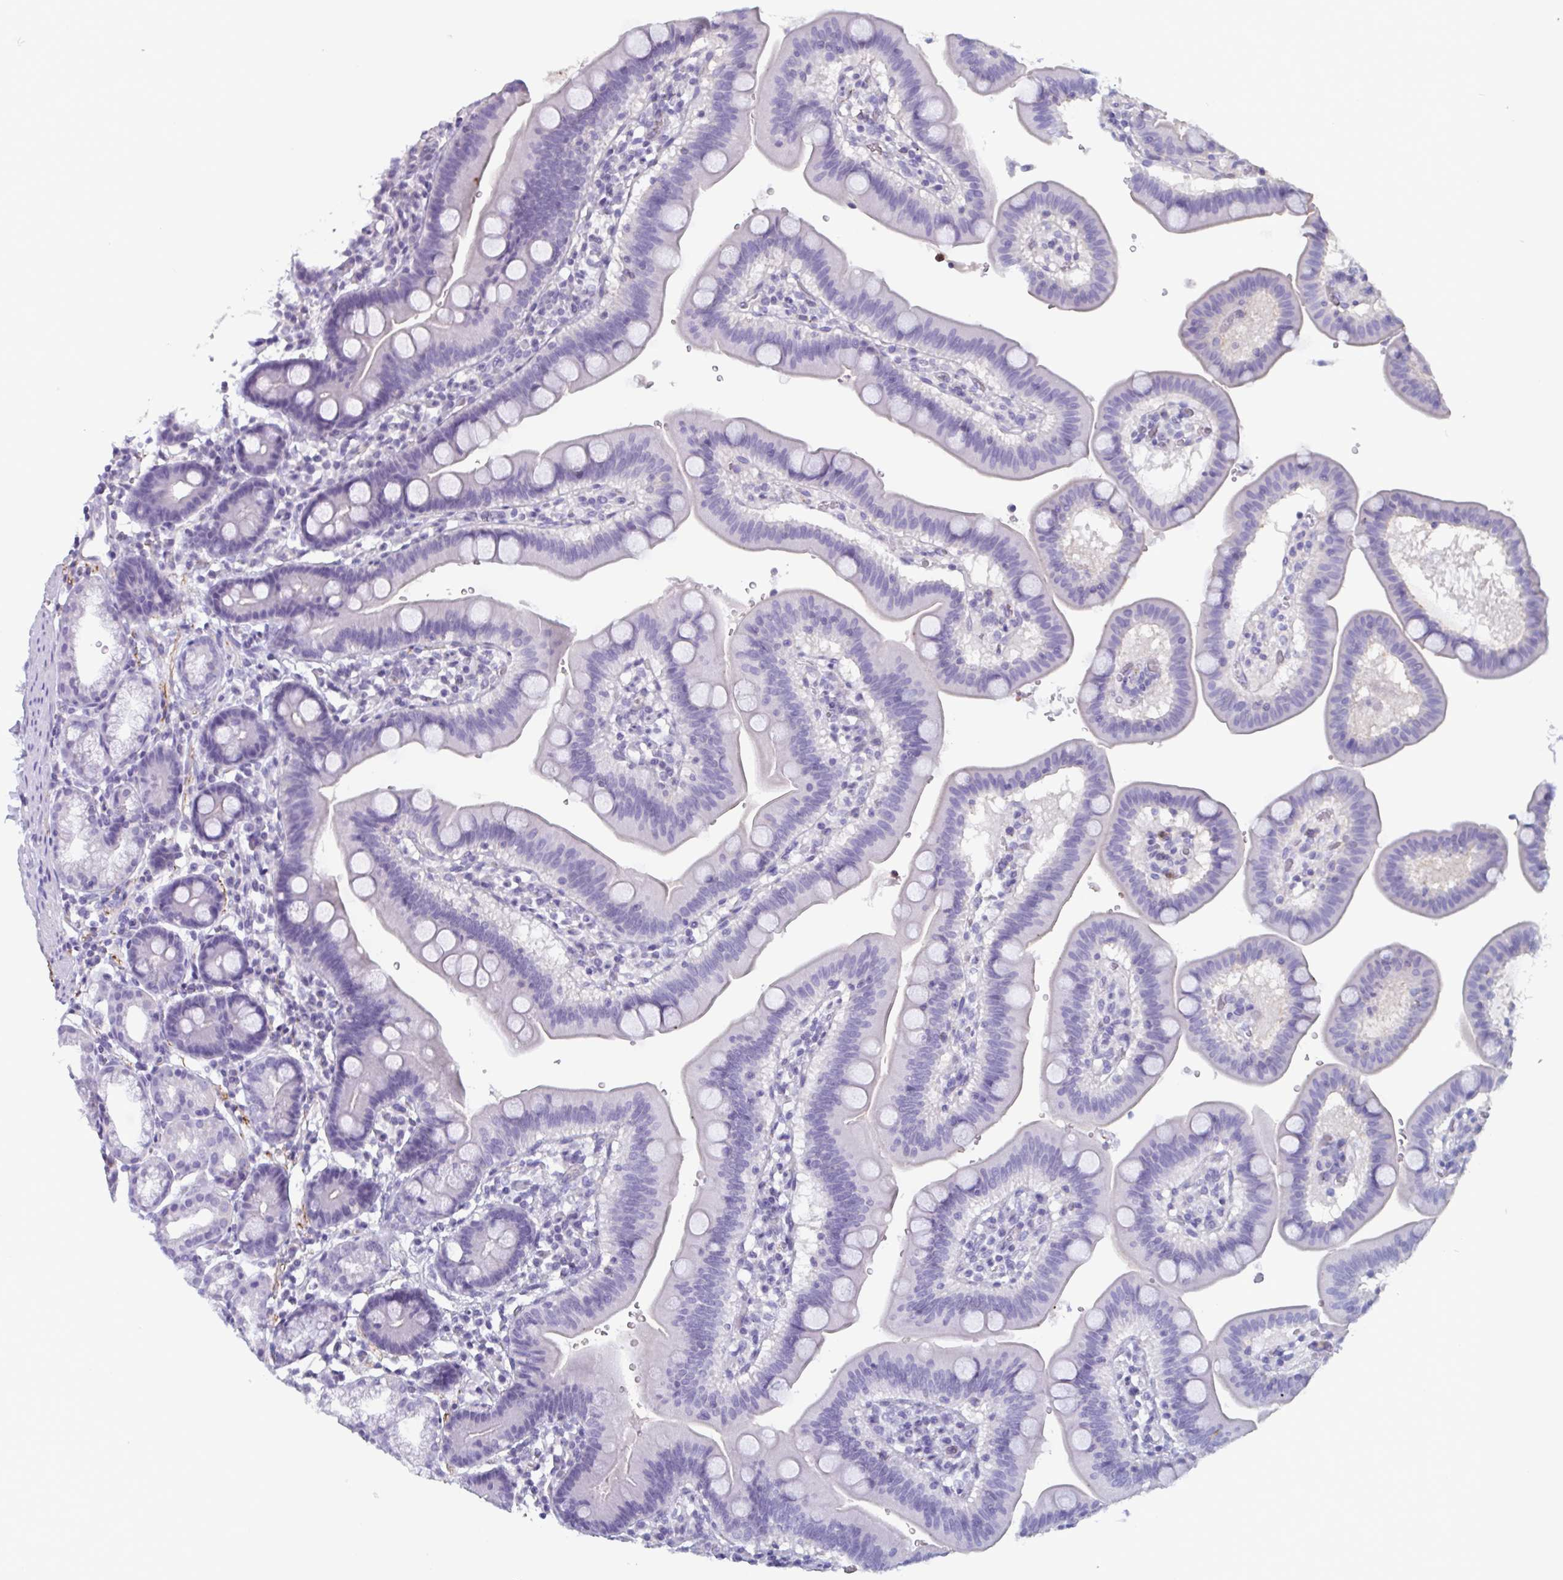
{"staining": {"intensity": "negative", "quantity": "none", "location": "none"}, "tissue": "duodenum", "cell_type": "Glandular cells", "image_type": "normal", "snomed": [{"axis": "morphology", "description": "Normal tissue, NOS"}, {"axis": "topography", "description": "Pancreas"}, {"axis": "topography", "description": "Duodenum"}], "caption": "Glandular cells show no significant staining in unremarkable duodenum. The staining is performed using DAB (3,3'-diaminobenzidine) brown chromogen with nuclei counter-stained in using hematoxylin.", "gene": "BPI", "patient": {"sex": "male", "age": 59}}